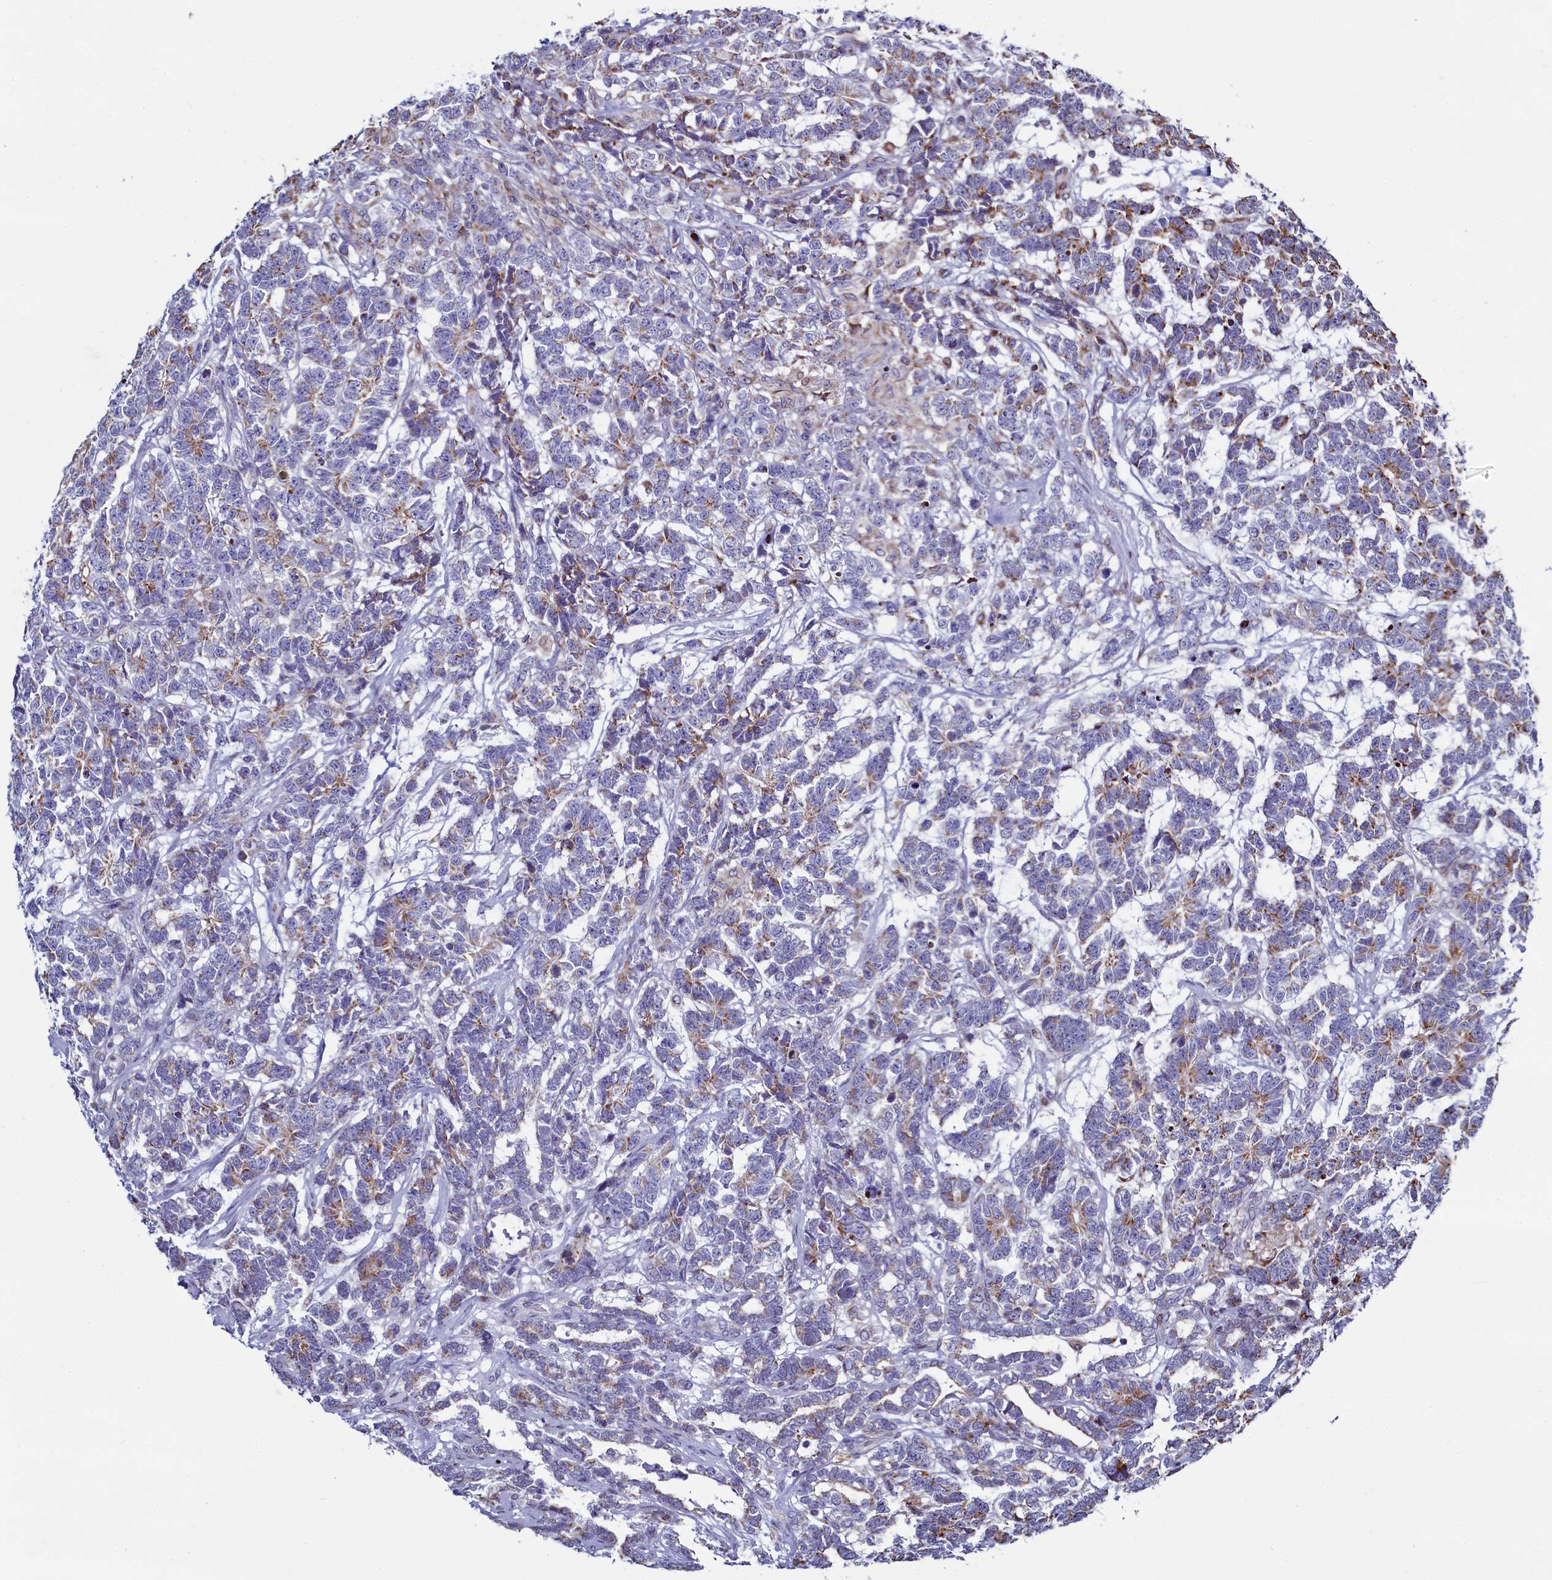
{"staining": {"intensity": "weak", "quantity": "25%-75%", "location": "cytoplasmic/membranous"}, "tissue": "testis cancer", "cell_type": "Tumor cells", "image_type": "cancer", "snomed": [{"axis": "morphology", "description": "Carcinoma, Embryonal, NOS"}, {"axis": "topography", "description": "Testis"}], "caption": "Embryonal carcinoma (testis) was stained to show a protein in brown. There is low levels of weak cytoplasmic/membranous expression in about 25%-75% of tumor cells. (DAB = brown stain, brightfield microscopy at high magnification).", "gene": "HDGFL3", "patient": {"sex": "male", "age": 26}}